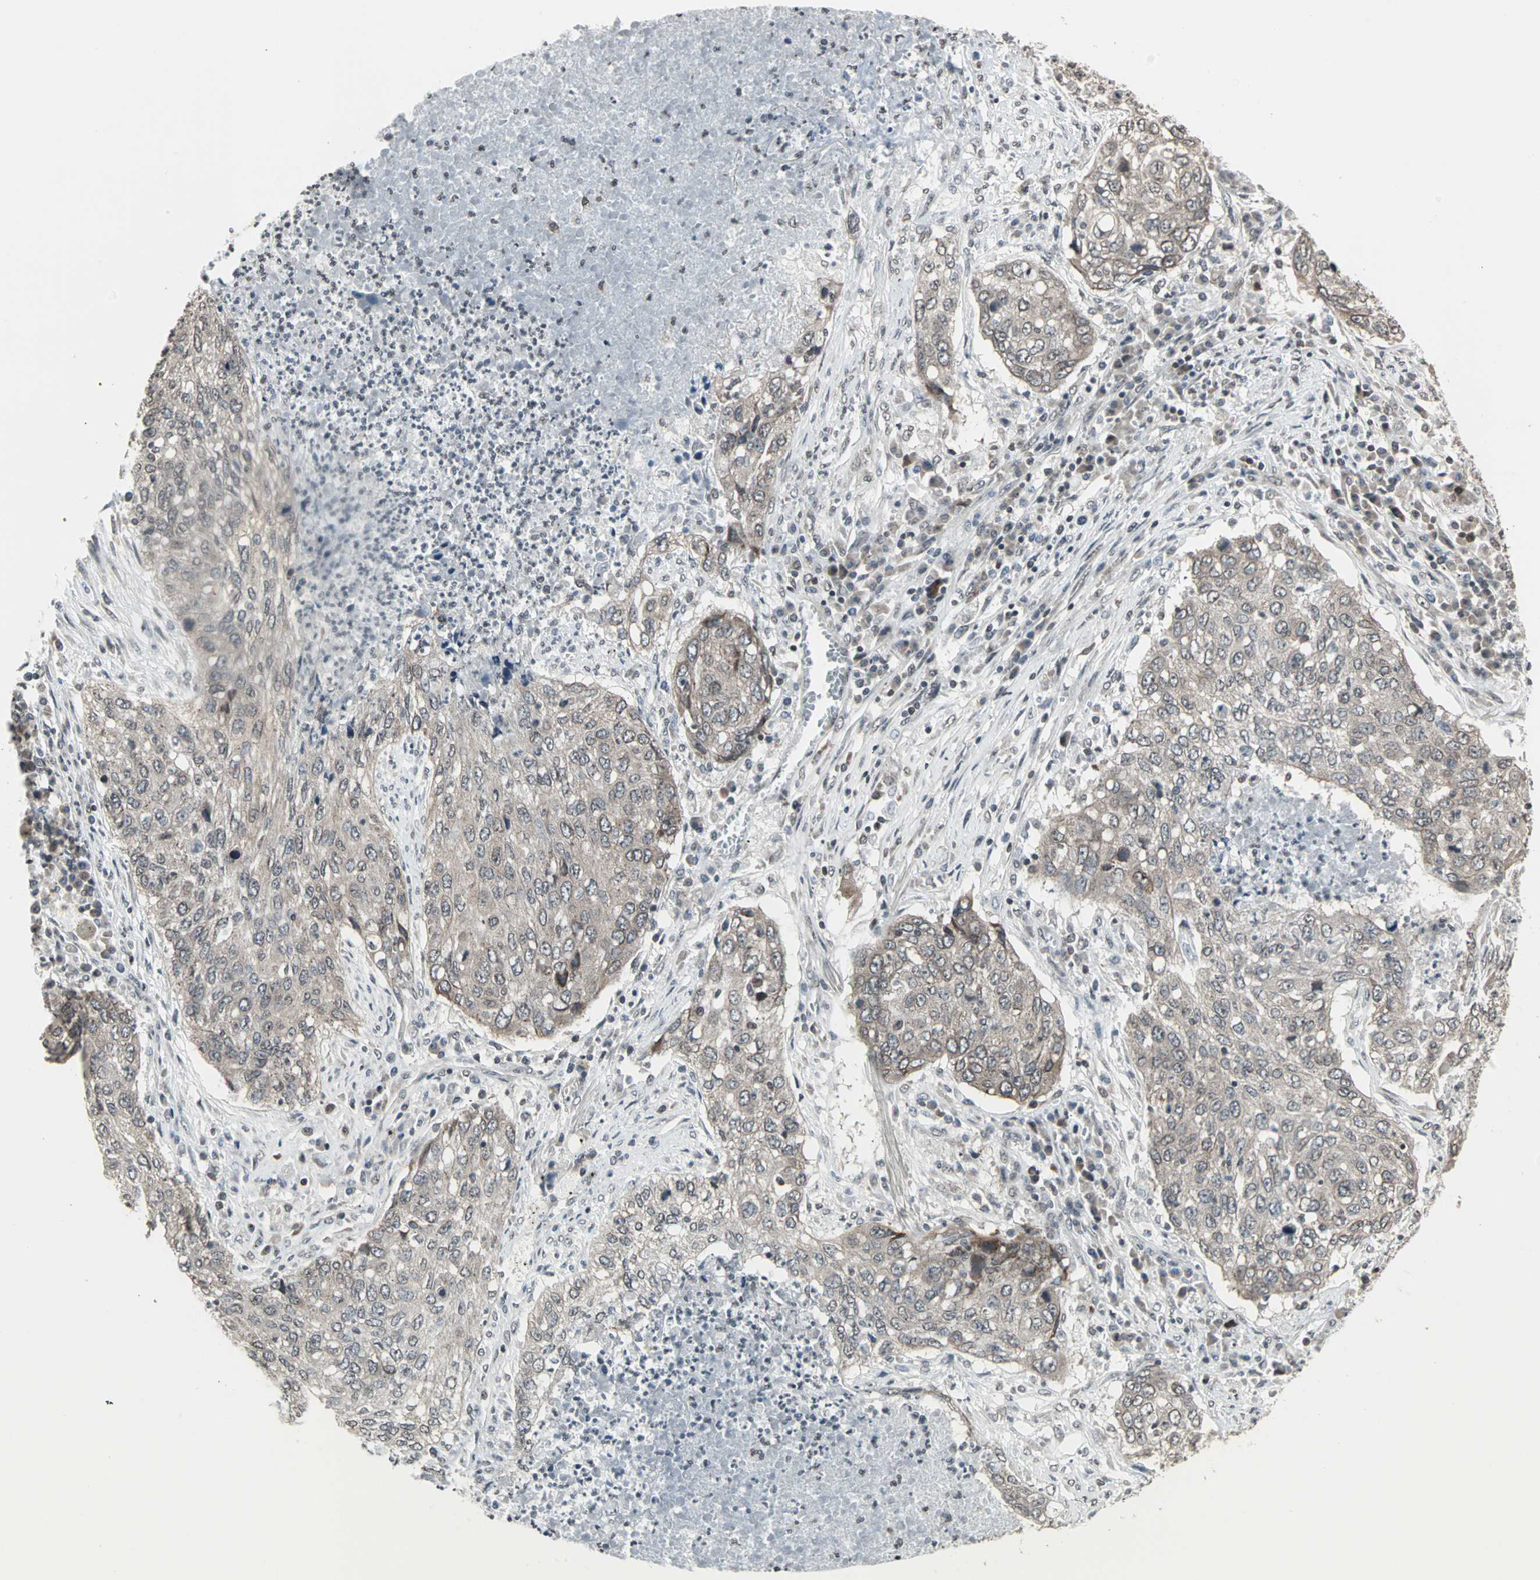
{"staining": {"intensity": "weak", "quantity": ">75%", "location": "cytoplasmic/membranous"}, "tissue": "lung cancer", "cell_type": "Tumor cells", "image_type": "cancer", "snomed": [{"axis": "morphology", "description": "Squamous cell carcinoma, NOS"}, {"axis": "topography", "description": "Lung"}], "caption": "IHC of human lung cancer displays low levels of weak cytoplasmic/membranous staining in approximately >75% of tumor cells. (DAB = brown stain, brightfield microscopy at high magnification).", "gene": "CBLC", "patient": {"sex": "female", "age": 63}}